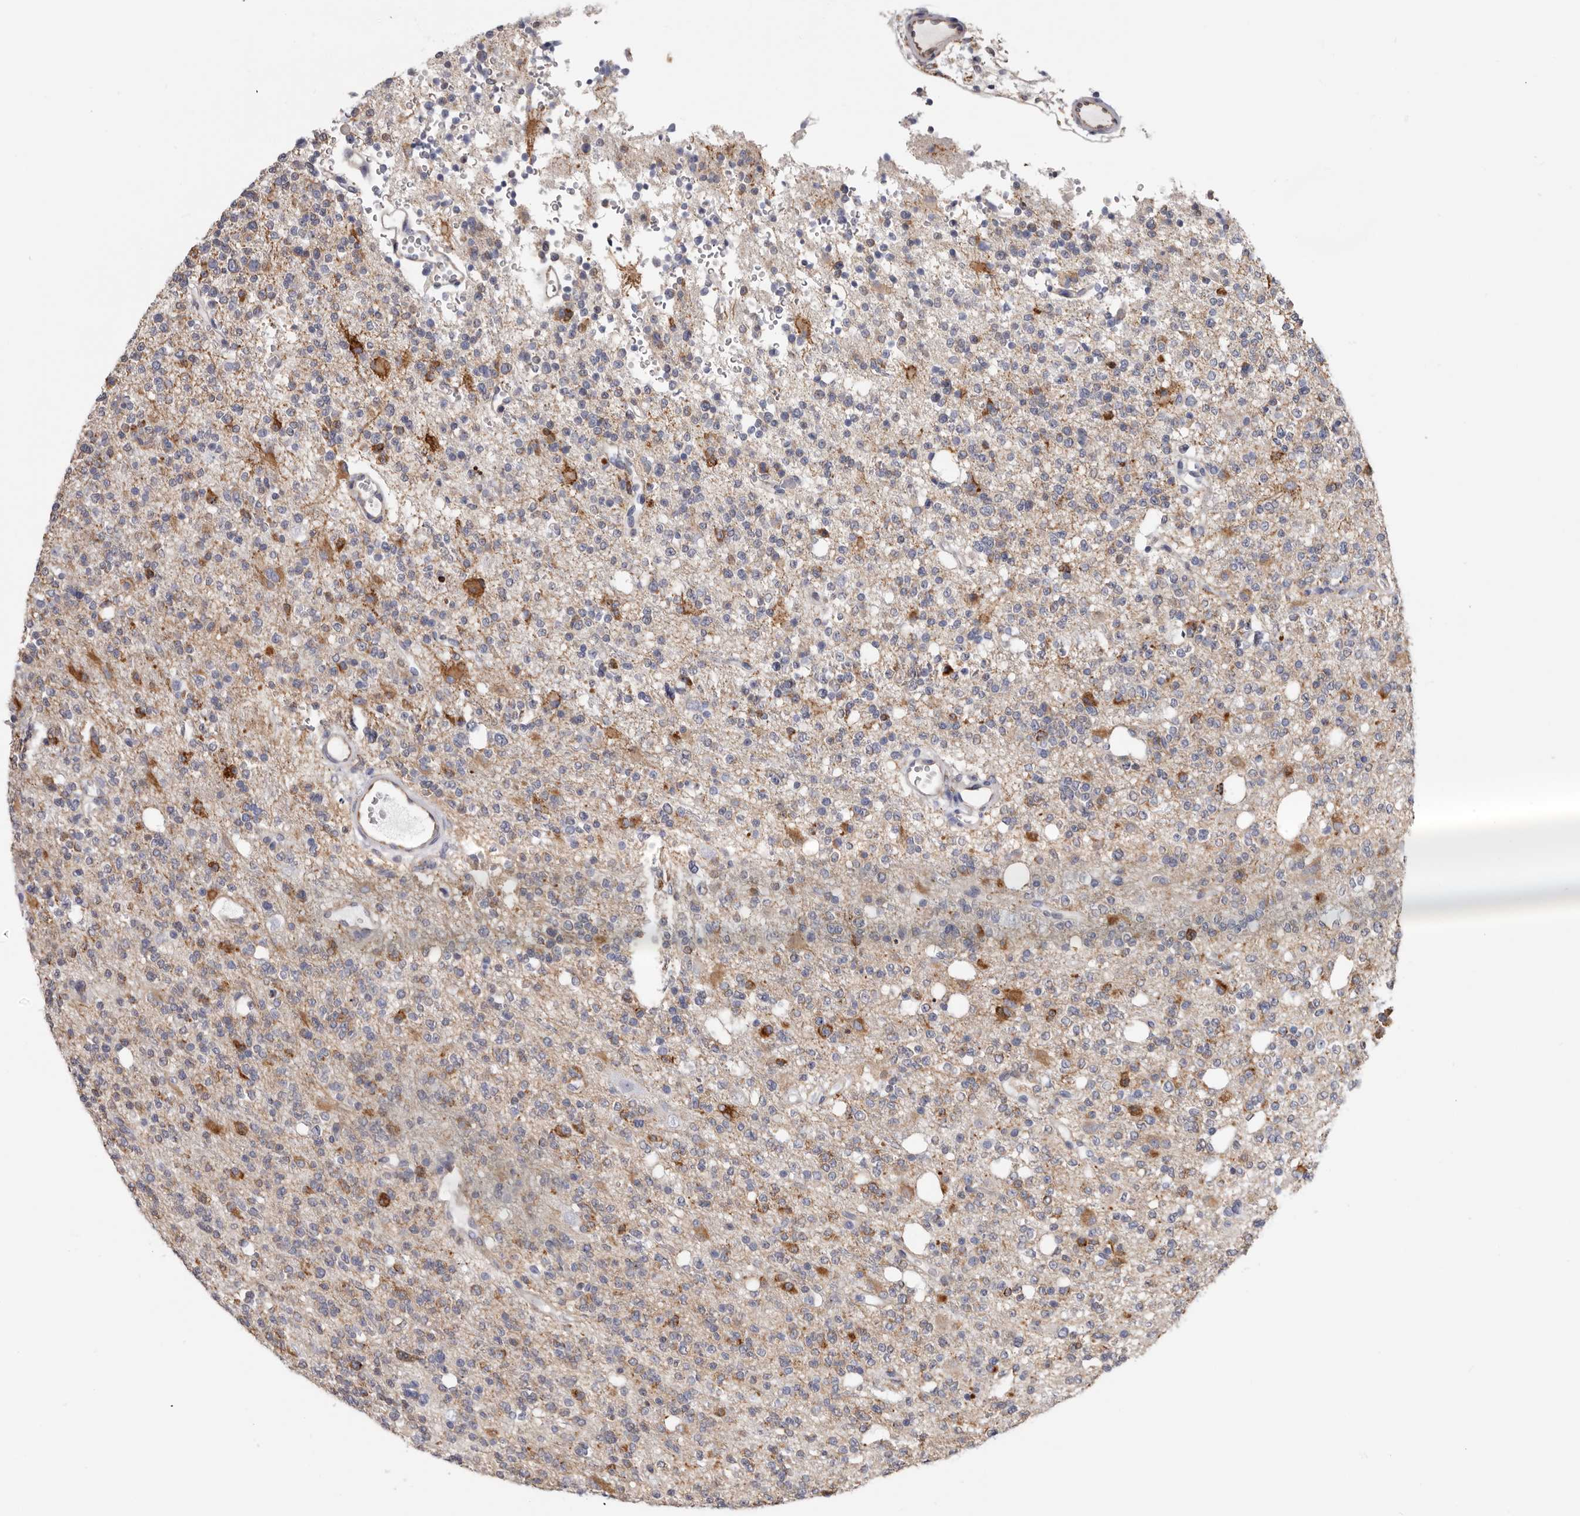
{"staining": {"intensity": "moderate", "quantity": "<25%", "location": "cytoplasmic/membranous"}, "tissue": "glioma", "cell_type": "Tumor cells", "image_type": "cancer", "snomed": [{"axis": "morphology", "description": "Glioma, malignant, High grade"}, {"axis": "topography", "description": "Brain"}], "caption": "The image reveals staining of malignant high-grade glioma, revealing moderate cytoplasmic/membranous protein expression (brown color) within tumor cells. (Stains: DAB (3,3'-diaminobenzidine) in brown, nuclei in blue, Microscopy: brightfield microscopy at high magnification).", "gene": "SEMA3E", "patient": {"sex": "female", "age": 62}}